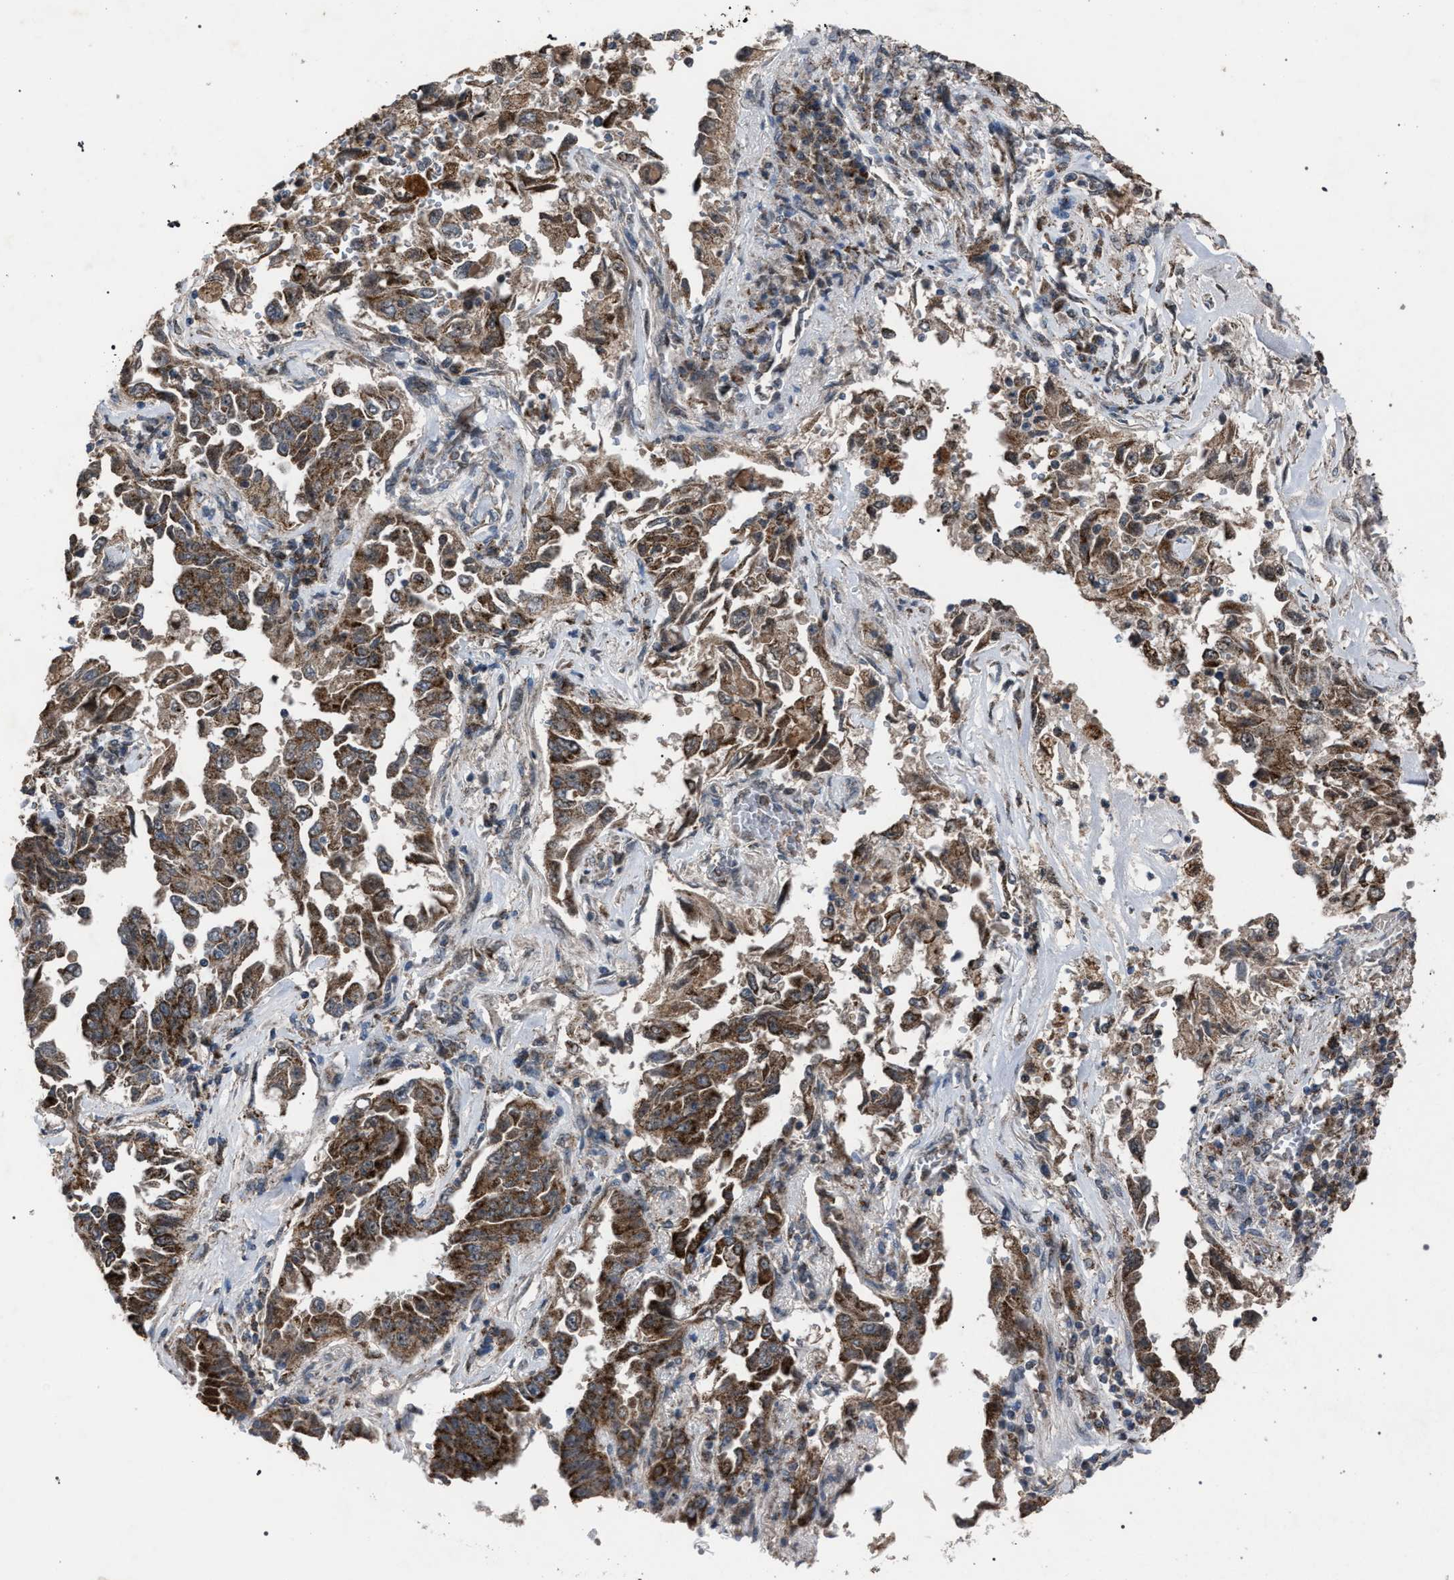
{"staining": {"intensity": "moderate", "quantity": ">75%", "location": "cytoplasmic/membranous"}, "tissue": "lung cancer", "cell_type": "Tumor cells", "image_type": "cancer", "snomed": [{"axis": "morphology", "description": "Adenocarcinoma, NOS"}, {"axis": "topography", "description": "Lung"}], "caption": "The immunohistochemical stain labels moderate cytoplasmic/membranous staining in tumor cells of adenocarcinoma (lung) tissue.", "gene": "HSD17B4", "patient": {"sex": "female", "age": 51}}